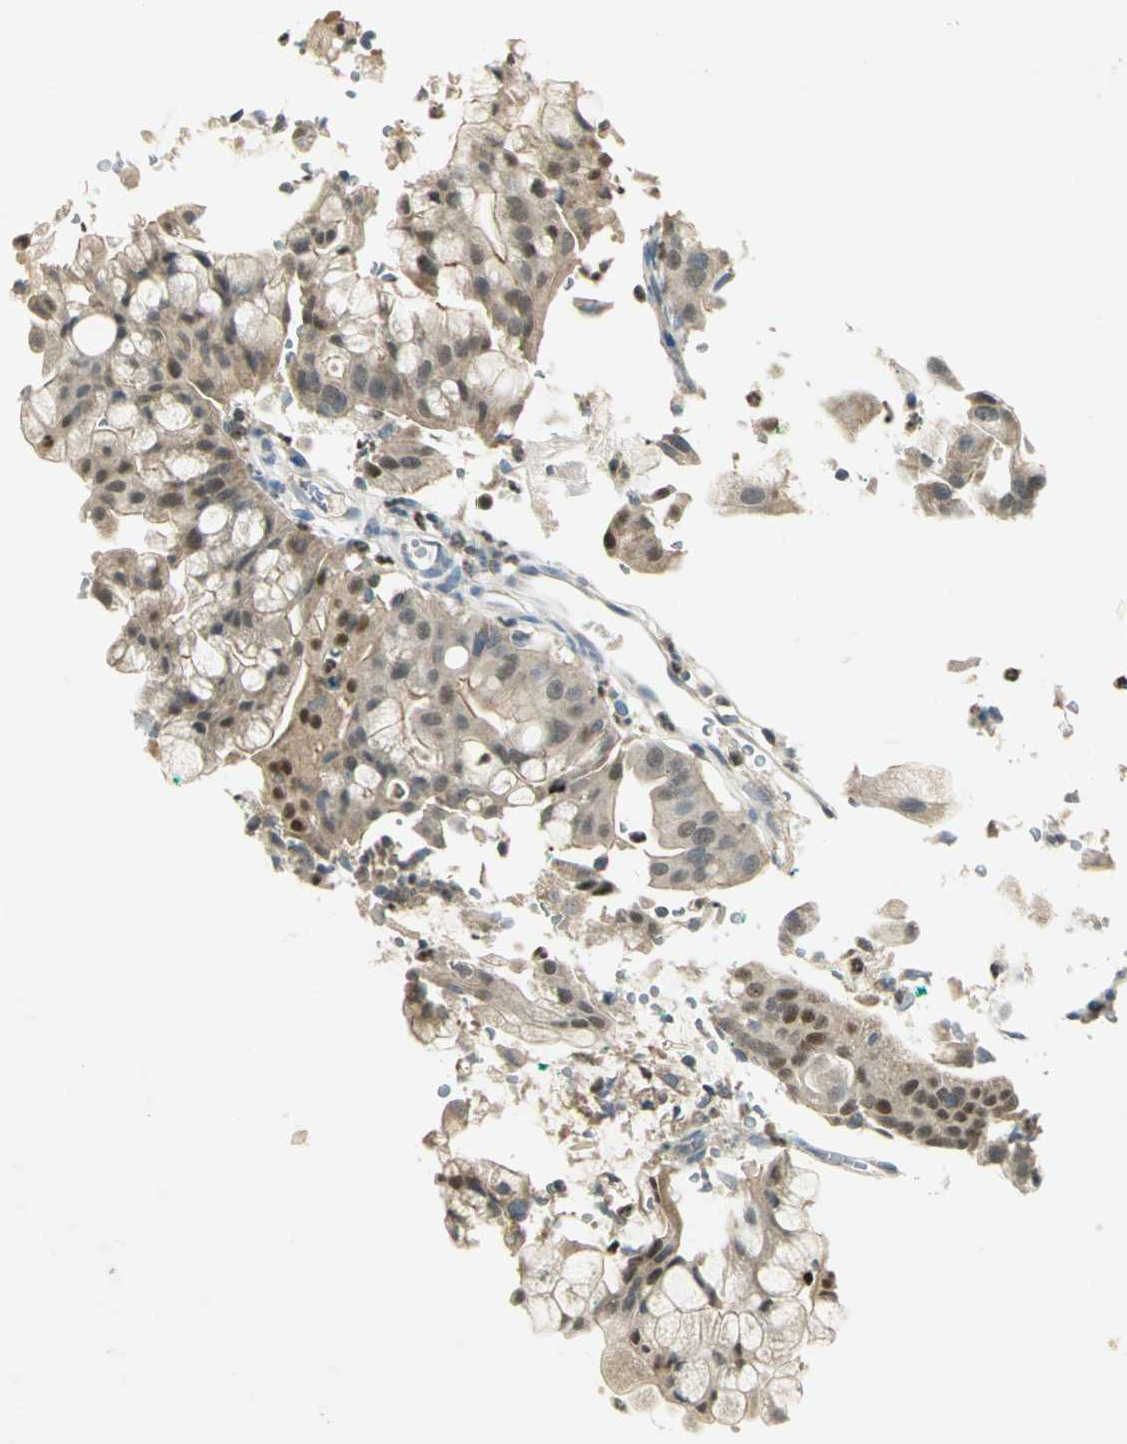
{"staining": {"intensity": "weak", "quantity": "<25%", "location": "cytoplasmic/membranous,nuclear"}, "tissue": "pancreatic cancer", "cell_type": "Tumor cells", "image_type": "cancer", "snomed": [{"axis": "morphology", "description": "Adenocarcinoma, NOS"}, {"axis": "morphology", "description": "Adenocarcinoma, metastatic, NOS"}, {"axis": "topography", "description": "Lymph node"}, {"axis": "topography", "description": "Pancreas"}, {"axis": "topography", "description": "Duodenum"}], "caption": "Immunohistochemistry (IHC) photomicrograph of neoplastic tissue: human pancreatic cancer (metastatic adenocarcinoma) stained with DAB (3,3'-diaminobenzidine) demonstrates no significant protein expression in tumor cells.", "gene": "BIRC2", "patient": {"sex": "female", "age": 64}}